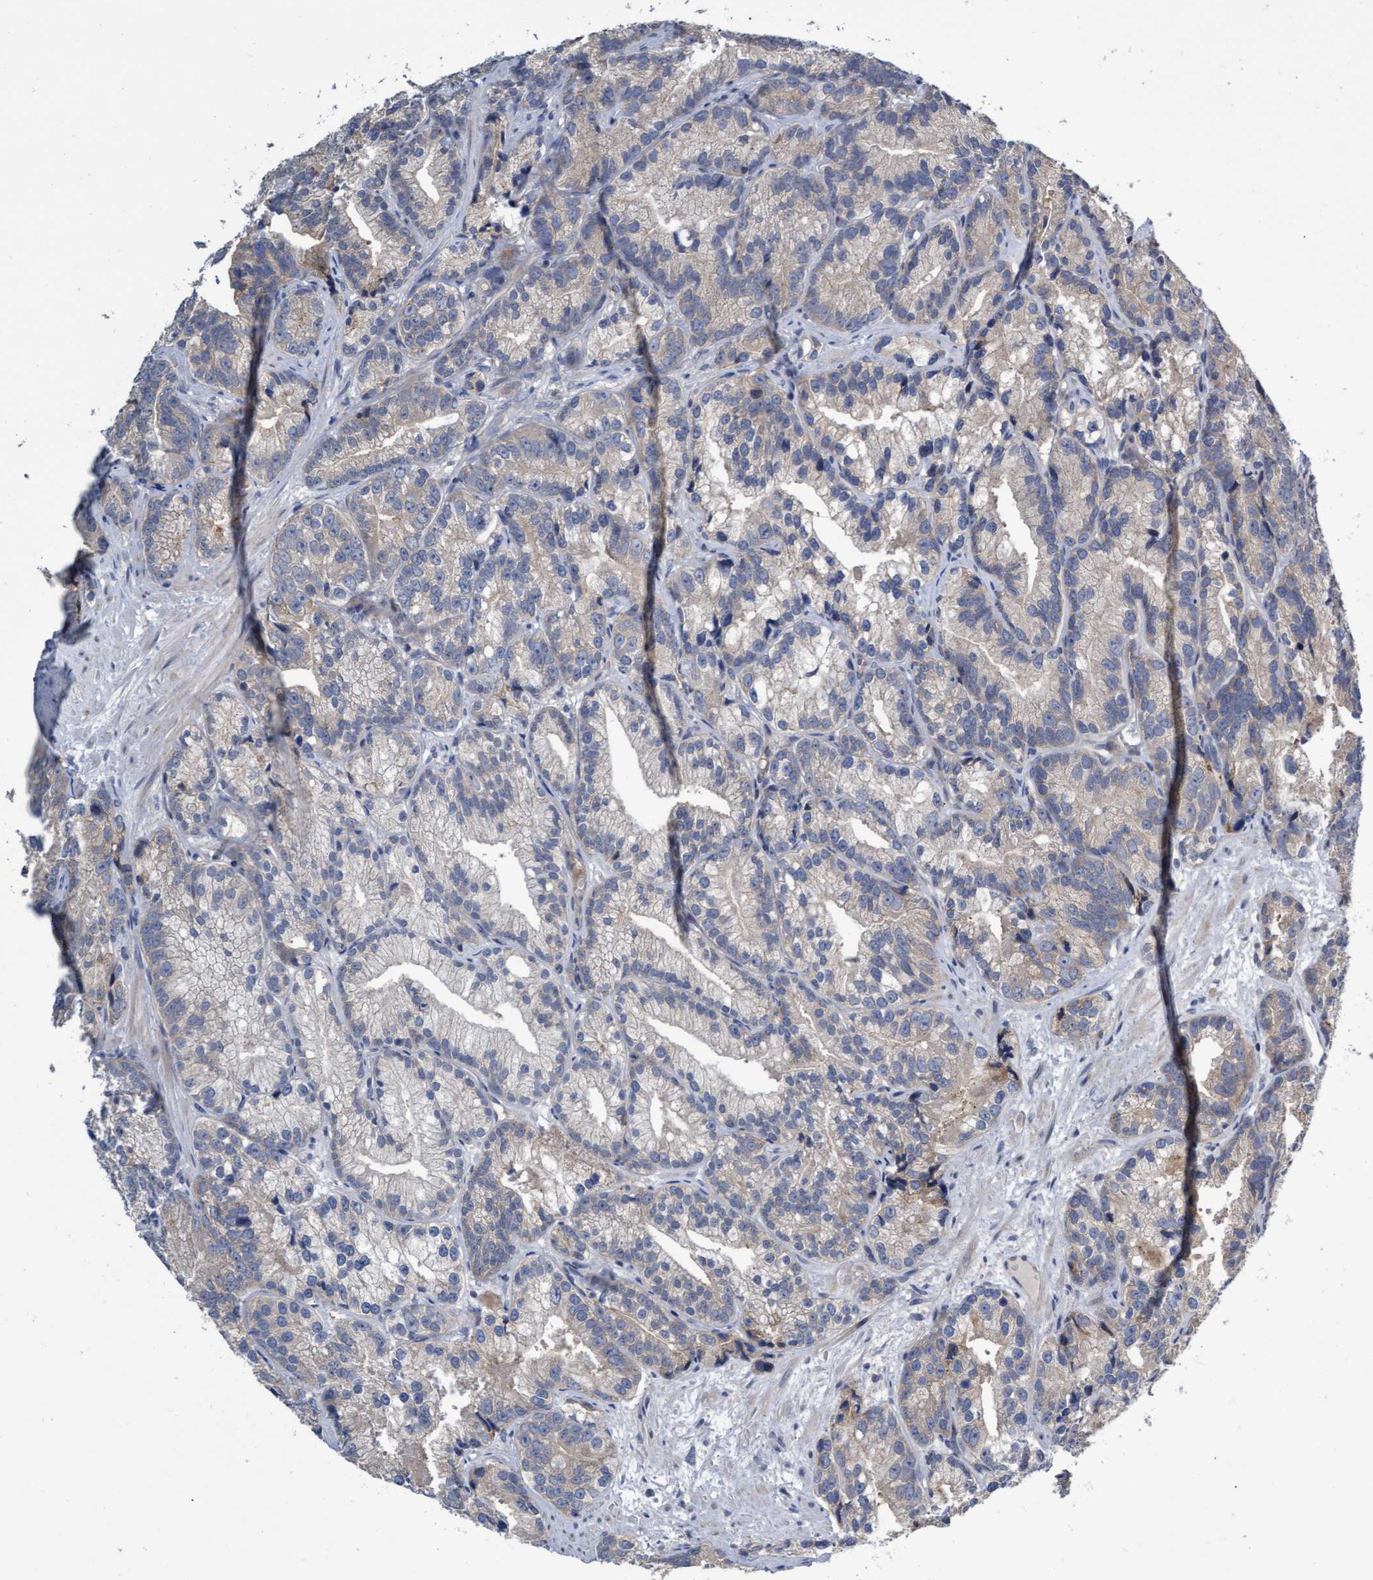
{"staining": {"intensity": "weak", "quantity": "<25%", "location": "cytoplasmic/membranous"}, "tissue": "prostate cancer", "cell_type": "Tumor cells", "image_type": "cancer", "snomed": [{"axis": "morphology", "description": "Adenocarcinoma, Low grade"}, {"axis": "topography", "description": "Prostate"}], "caption": "This micrograph is of prostate cancer (adenocarcinoma (low-grade)) stained with immunohistochemistry (IHC) to label a protein in brown with the nuclei are counter-stained blue. There is no staining in tumor cells.", "gene": "ABCF2", "patient": {"sex": "male", "age": 89}}